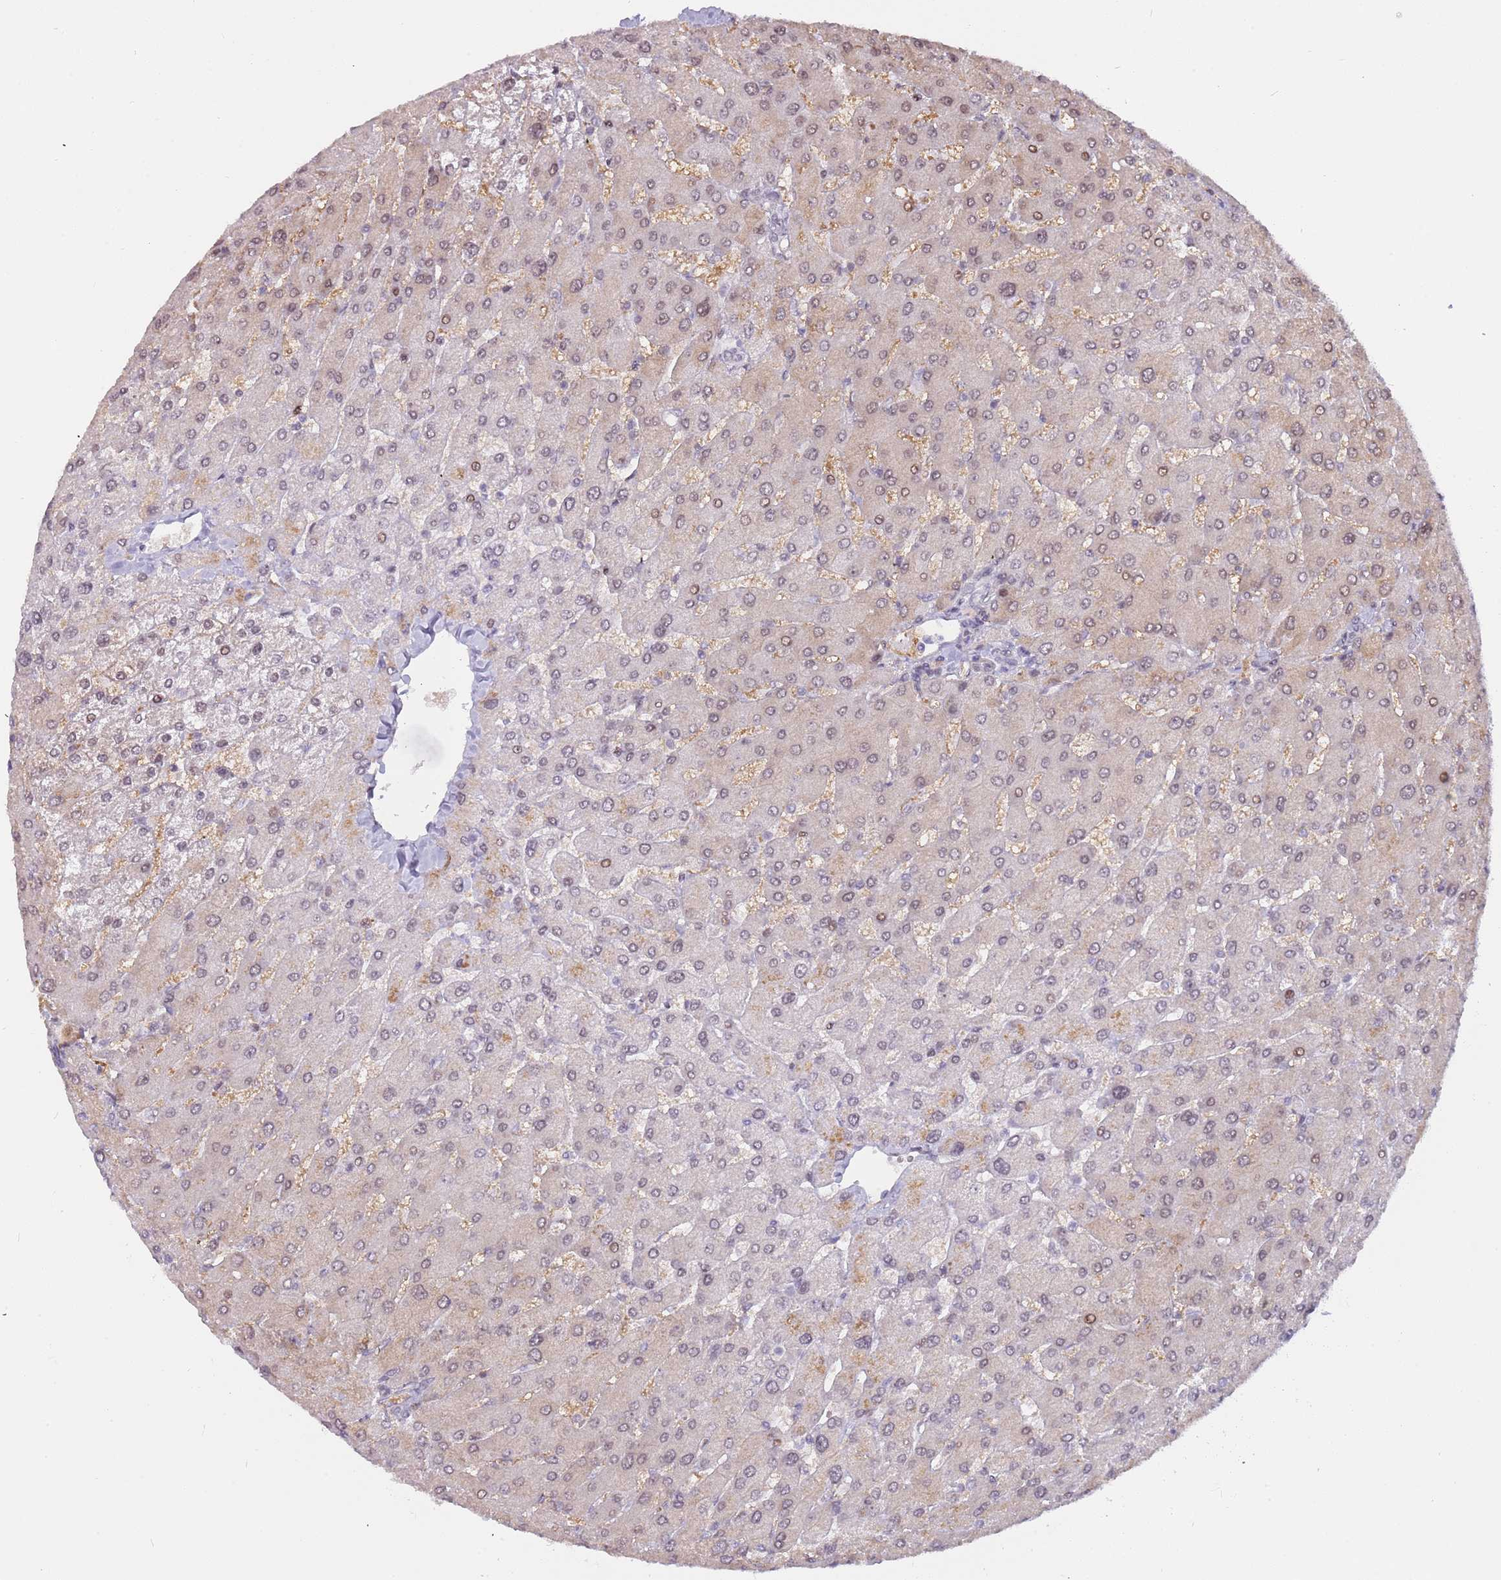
{"staining": {"intensity": "weak", "quantity": "<25%", "location": "nuclear"}, "tissue": "liver", "cell_type": "Cholangiocytes", "image_type": "normal", "snomed": [{"axis": "morphology", "description": "Normal tissue, NOS"}, {"axis": "topography", "description": "Liver"}], "caption": "There is no significant positivity in cholangiocytes of liver. (DAB immunohistochemistry with hematoxylin counter stain).", "gene": "LRMDA", "patient": {"sex": "male", "age": 55}}